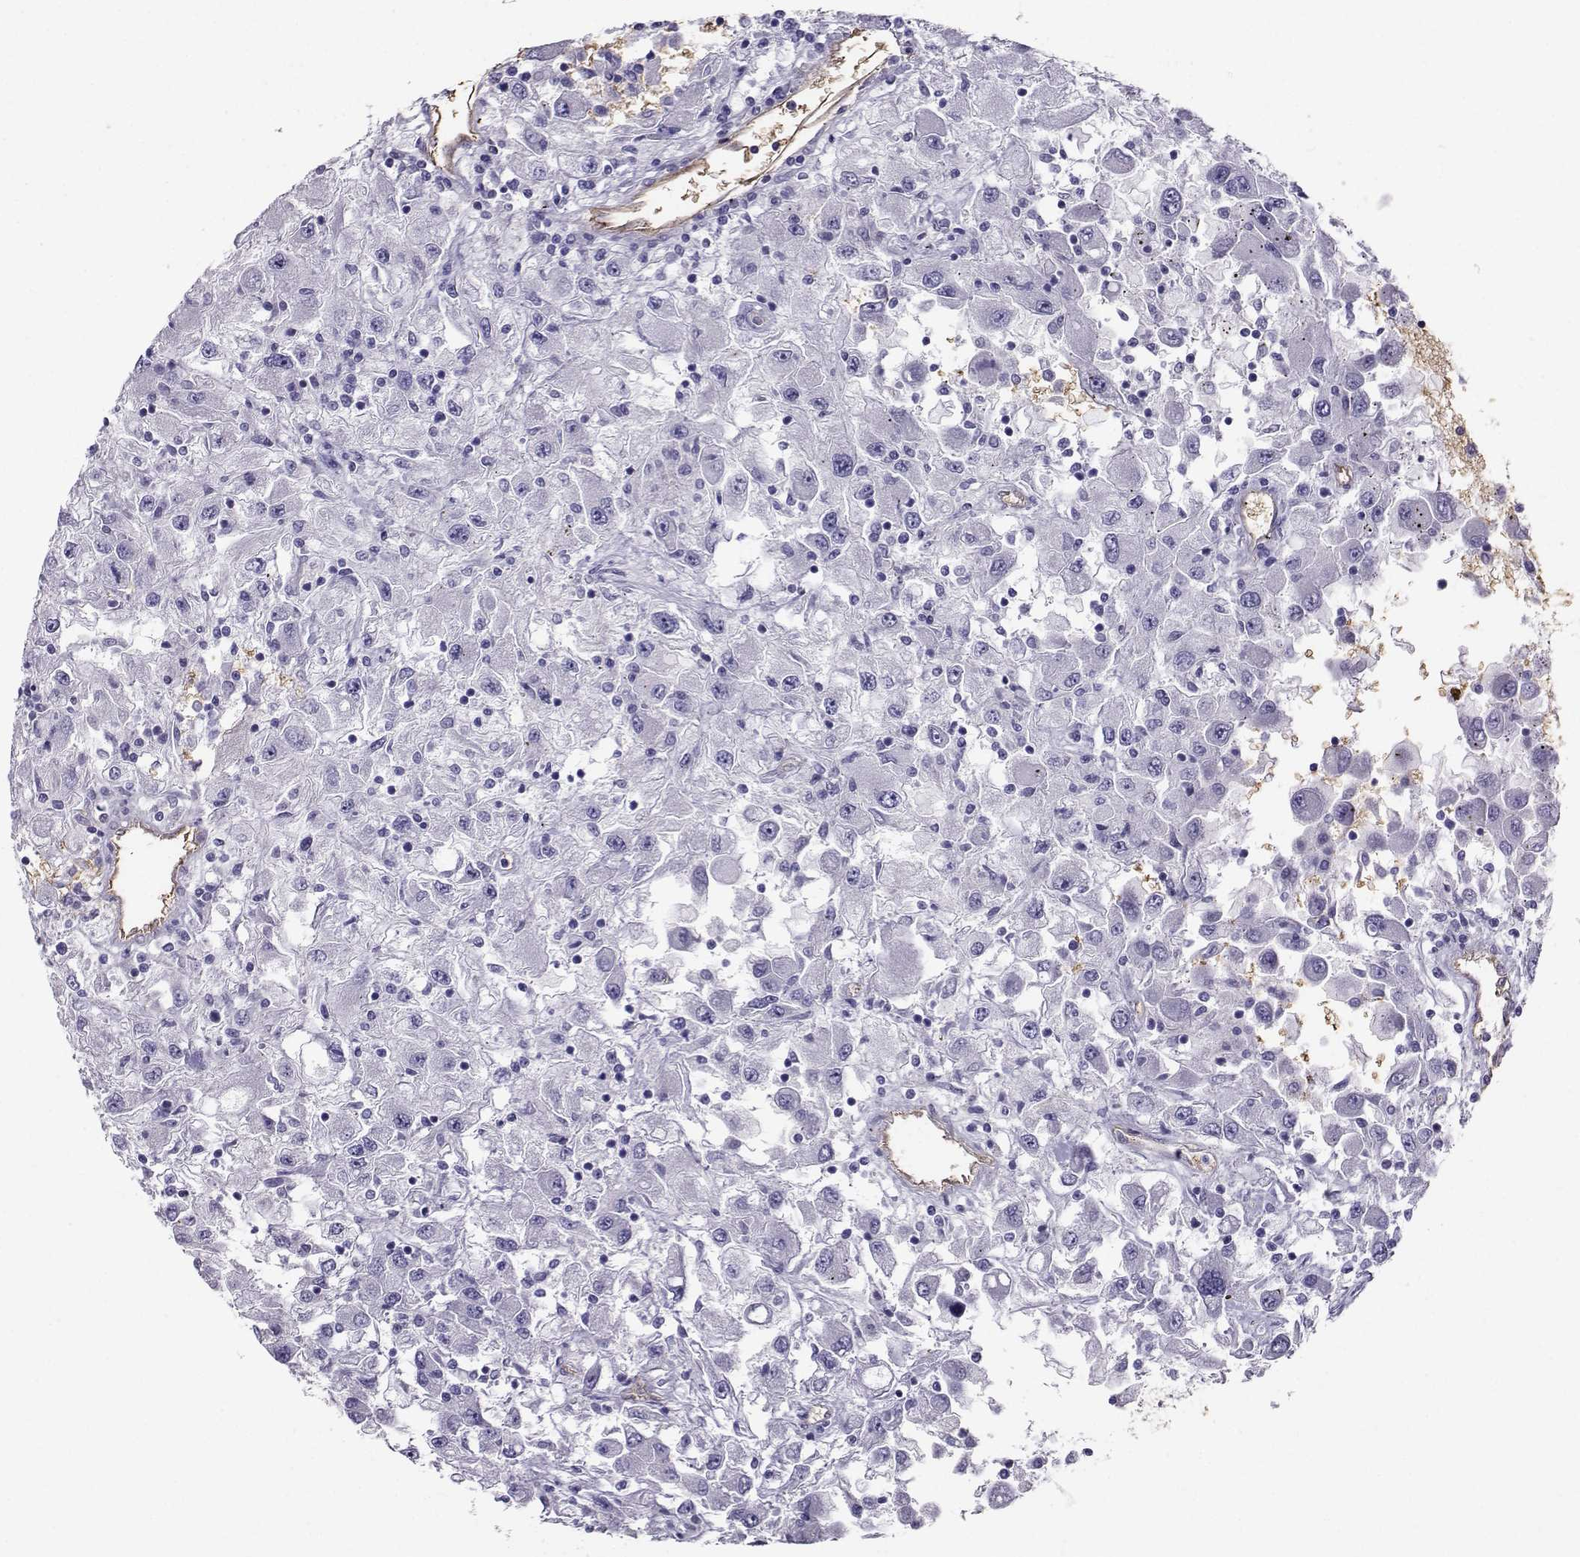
{"staining": {"intensity": "negative", "quantity": "none", "location": "none"}, "tissue": "renal cancer", "cell_type": "Tumor cells", "image_type": "cancer", "snomed": [{"axis": "morphology", "description": "Adenocarcinoma, NOS"}, {"axis": "topography", "description": "Kidney"}], "caption": "A high-resolution photomicrograph shows immunohistochemistry staining of renal adenocarcinoma, which displays no significant positivity in tumor cells.", "gene": "CLUL1", "patient": {"sex": "female", "age": 67}}